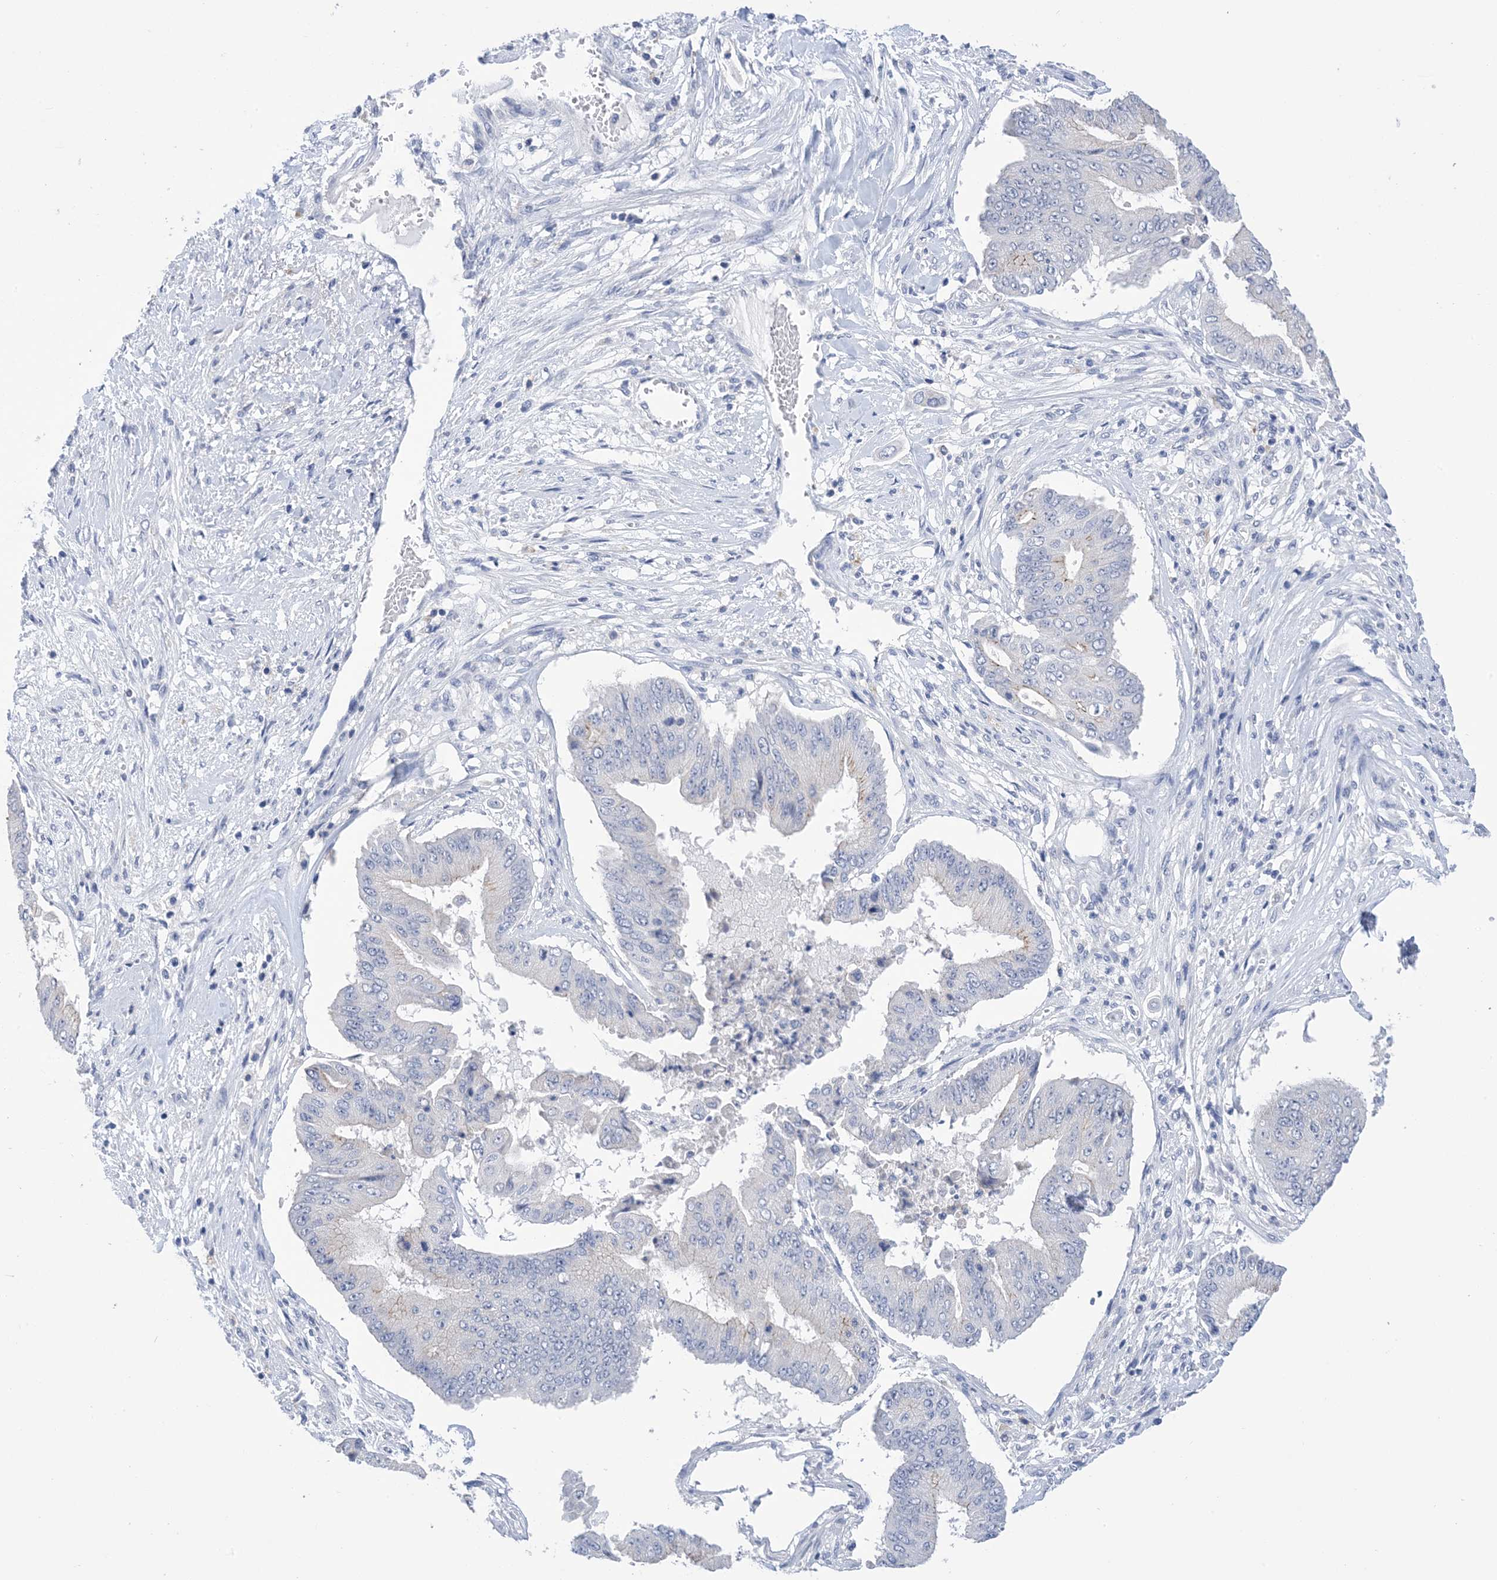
{"staining": {"intensity": "negative", "quantity": "none", "location": "none"}, "tissue": "pancreatic cancer", "cell_type": "Tumor cells", "image_type": "cancer", "snomed": [{"axis": "morphology", "description": "Adenocarcinoma, NOS"}, {"axis": "topography", "description": "Pancreas"}], "caption": "Protein analysis of pancreatic cancer (adenocarcinoma) shows no significant expression in tumor cells.", "gene": "DSC3", "patient": {"sex": "female", "age": 77}}